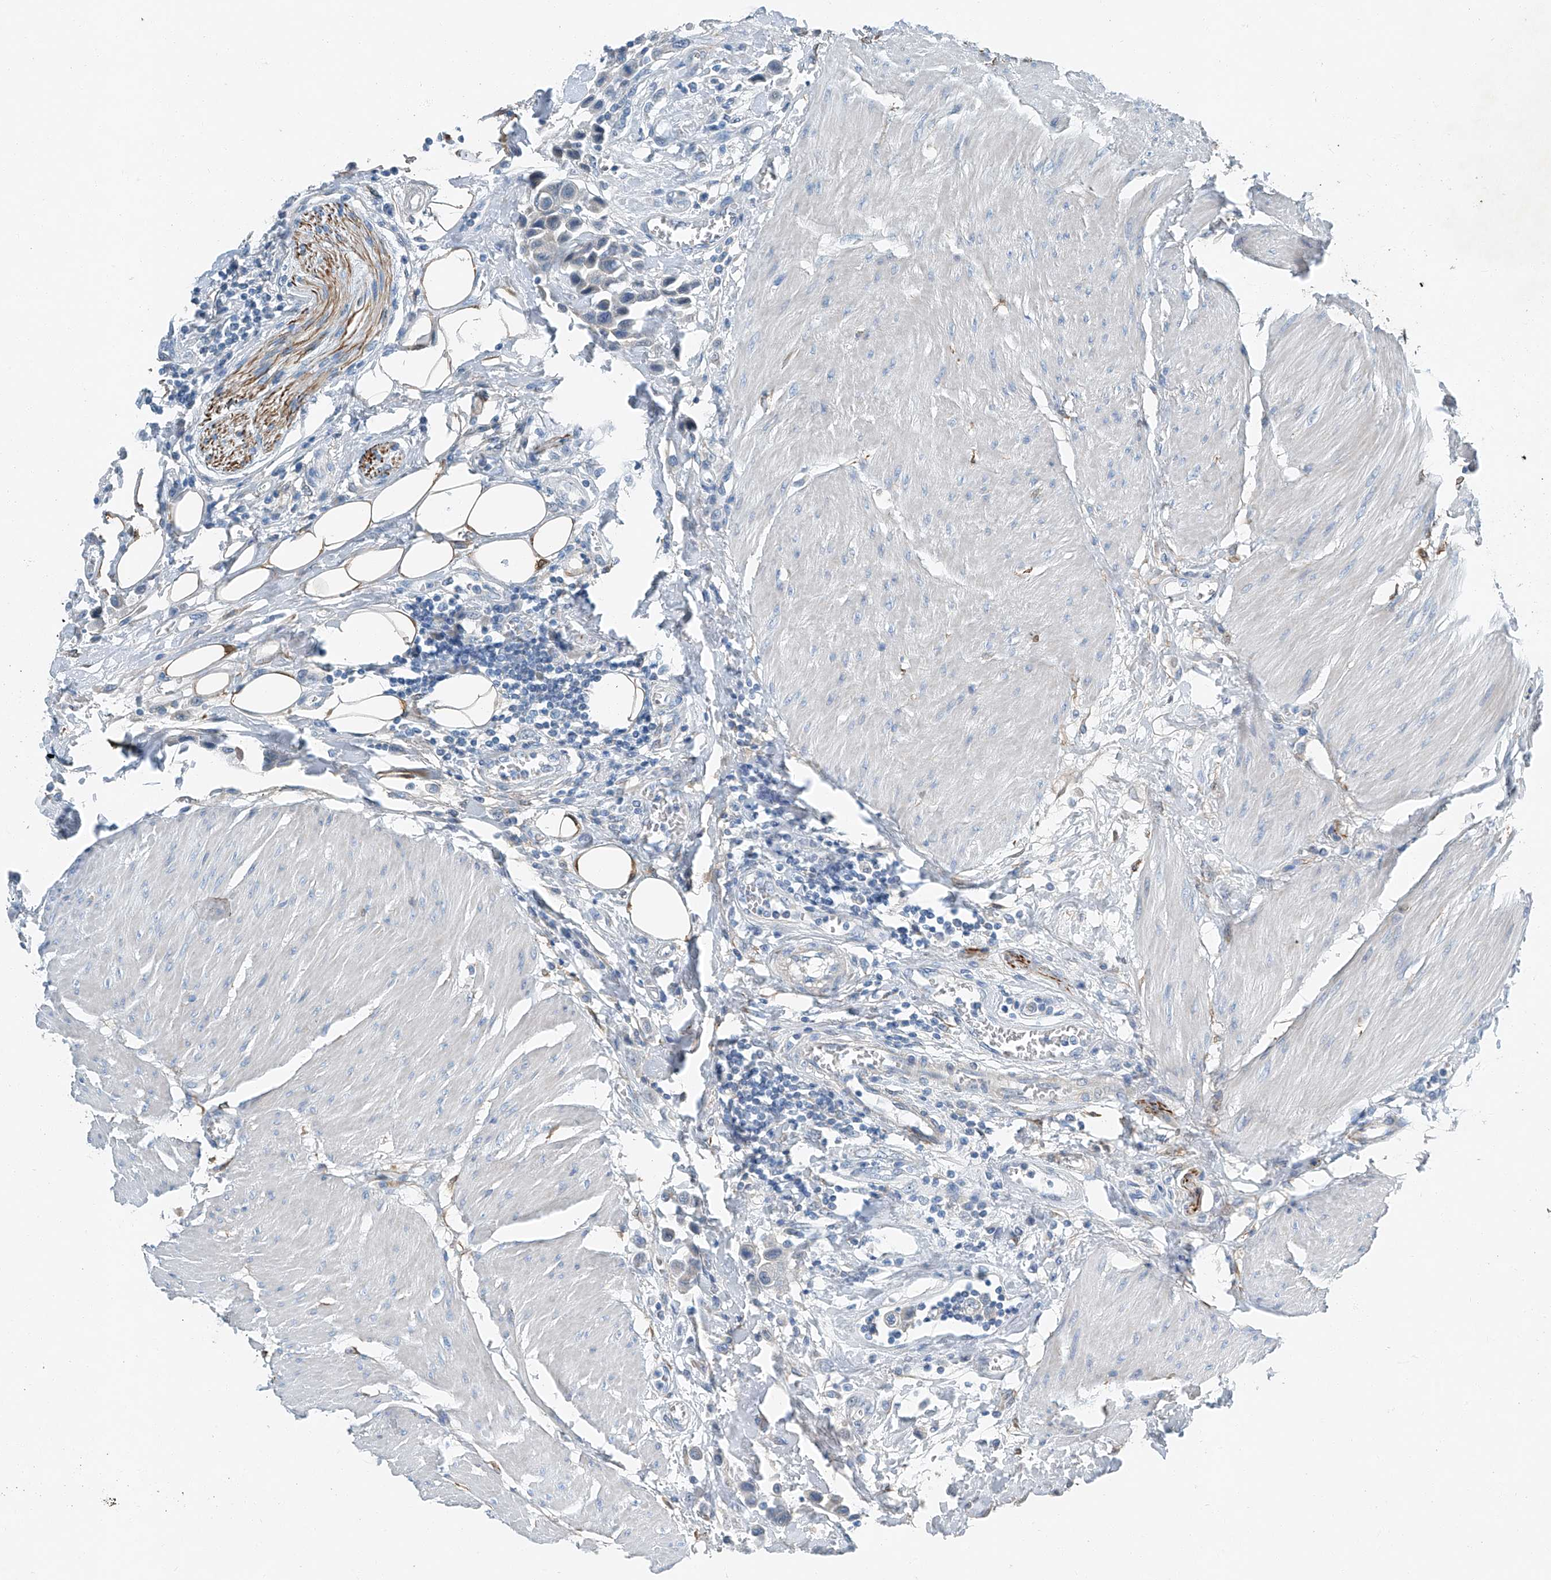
{"staining": {"intensity": "negative", "quantity": "none", "location": "none"}, "tissue": "urothelial cancer", "cell_type": "Tumor cells", "image_type": "cancer", "snomed": [{"axis": "morphology", "description": "Urothelial carcinoma, High grade"}, {"axis": "topography", "description": "Urinary bladder"}], "caption": "An image of human urothelial cancer is negative for staining in tumor cells.", "gene": "MDGA1", "patient": {"sex": "male", "age": 50}}